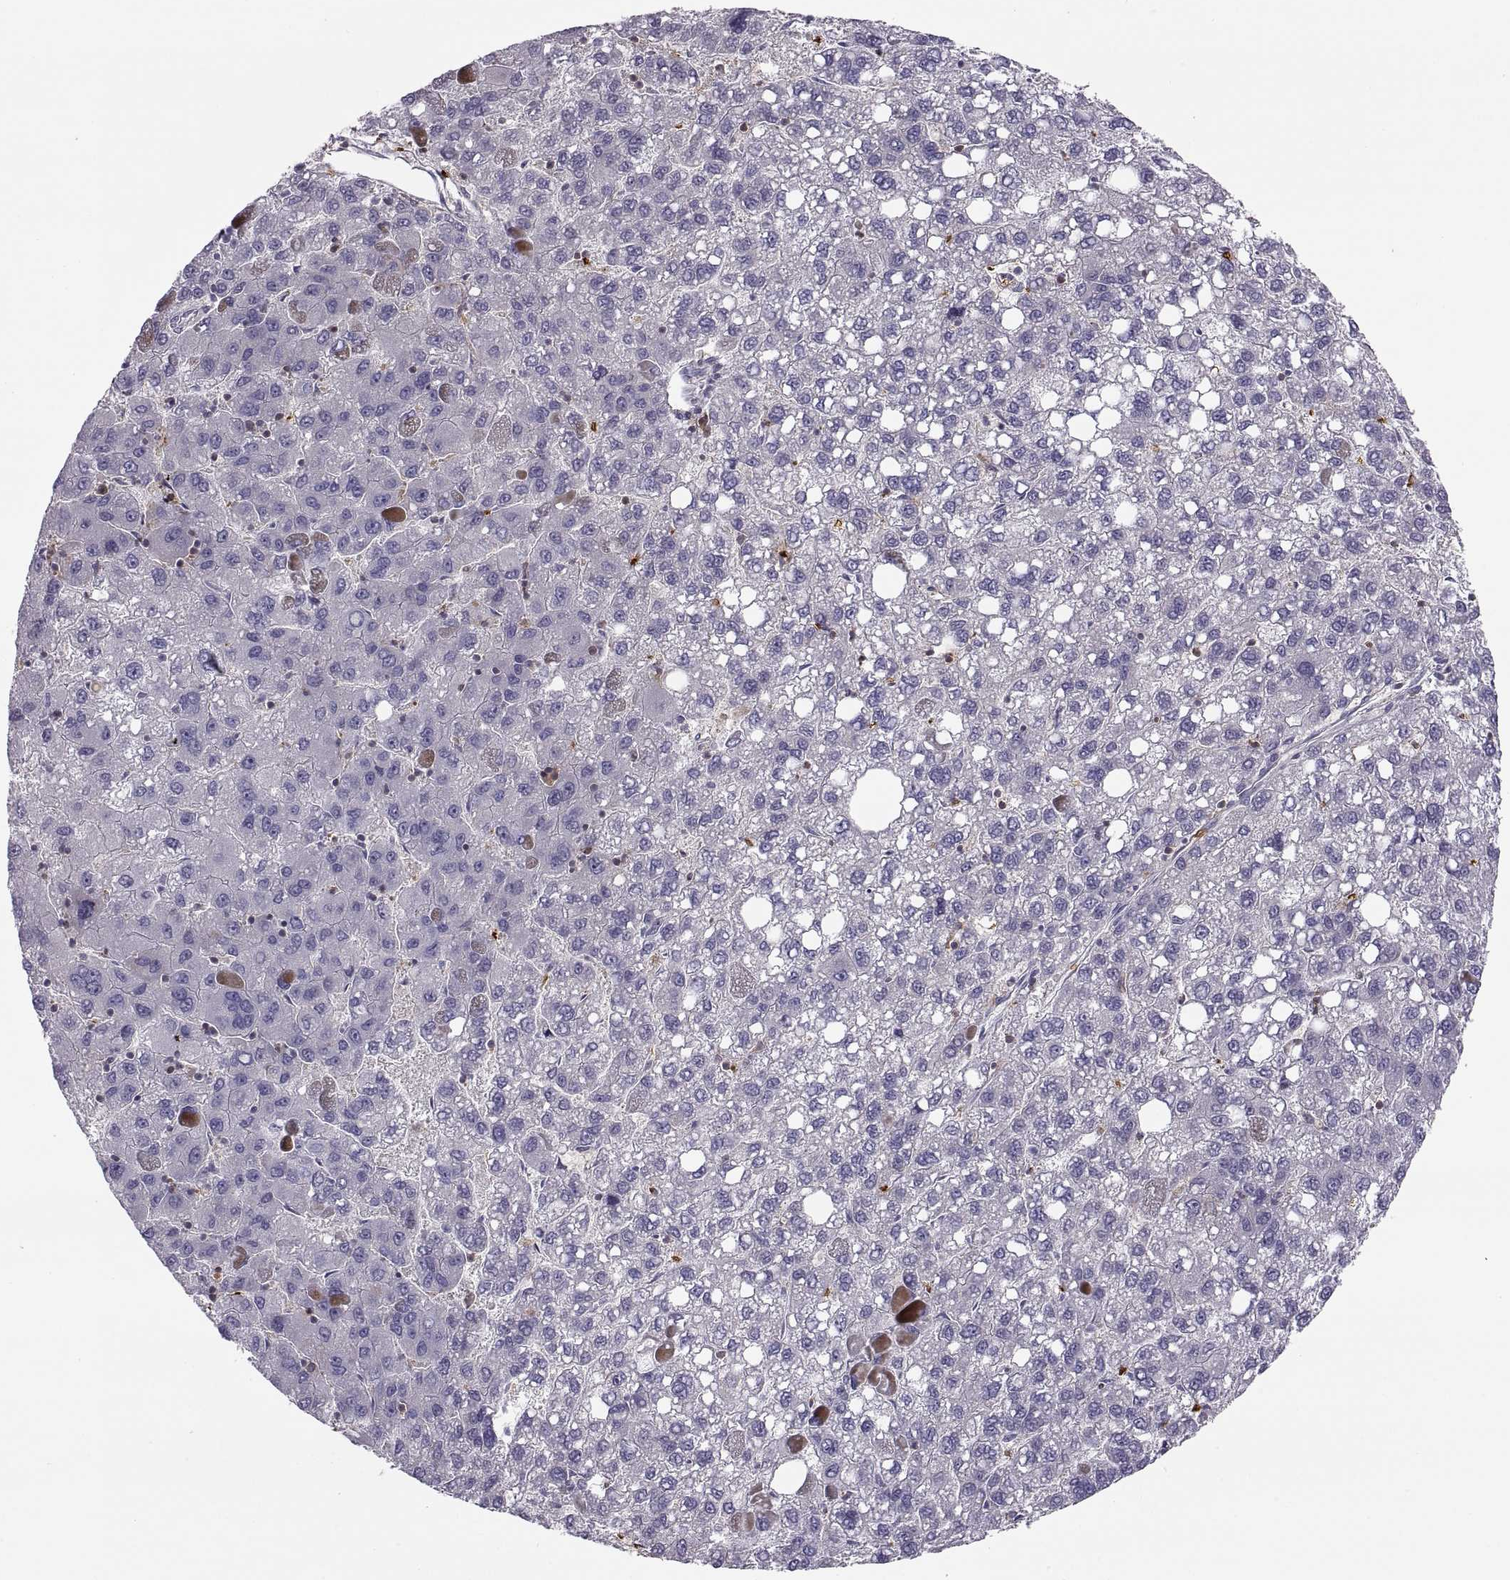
{"staining": {"intensity": "negative", "quantity": "none", "location": "none"}, "tissue": "liver cancer", "cell_type": "Tumor cells", "image_type": "cancer", "snomed": [{"axis": "morphology", "description": "Carcinoma, Hepatocellular, NOS"}, {"axis": "topography", "description": "Liver"}], "caption": "Immunohistochemistry (IHC) photomicrograph of liver cancer (hepatocellular carcinoma) stained for a protein (brown), which shows no positivity in tumor cells.", "gene": "SPATA32", "patient": {"sex": "female", "age": 82}}